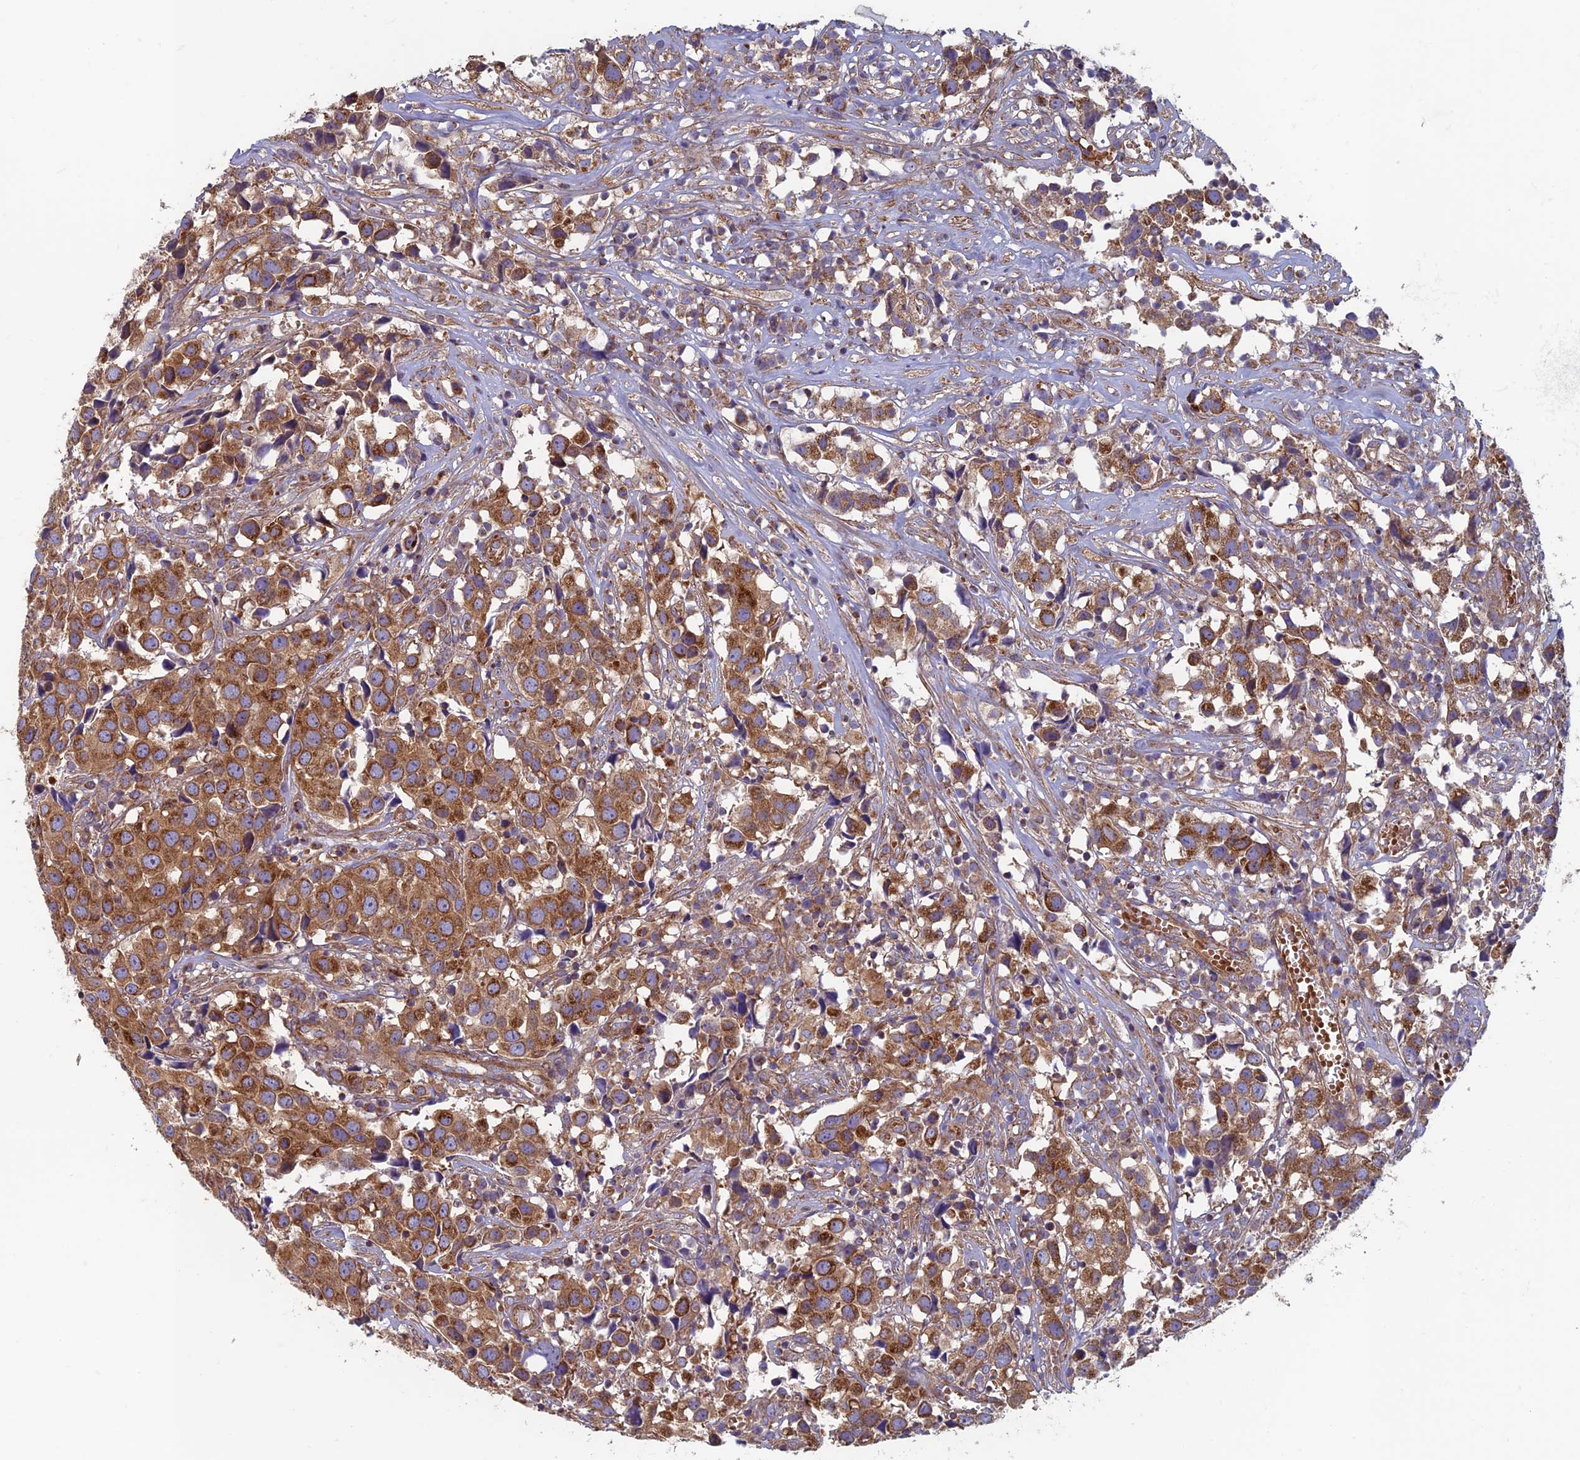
{"staining": {"intensity": "moderate", "quantity": ">75%", "location": "cytoplasmic/membranous"}, "tissue": "urothelial cancer", "cell_type": "Tumor cells", "image_type": "cancer", "snomed": [{"axis": "morphology", "description": "Urothelial carcinoma, High grade"}, {"axis": "topography", "description": "Urinary bladder"}], "caption": "Brown immunohistochemical staining in human urothelial carcinoma (high-grade) exhibits moderate cytoplasmic/membranous staining in approximately >75% of tumor cells.", "gene": "DNM1L", "patient": {"sex": "female", "age": 75}}